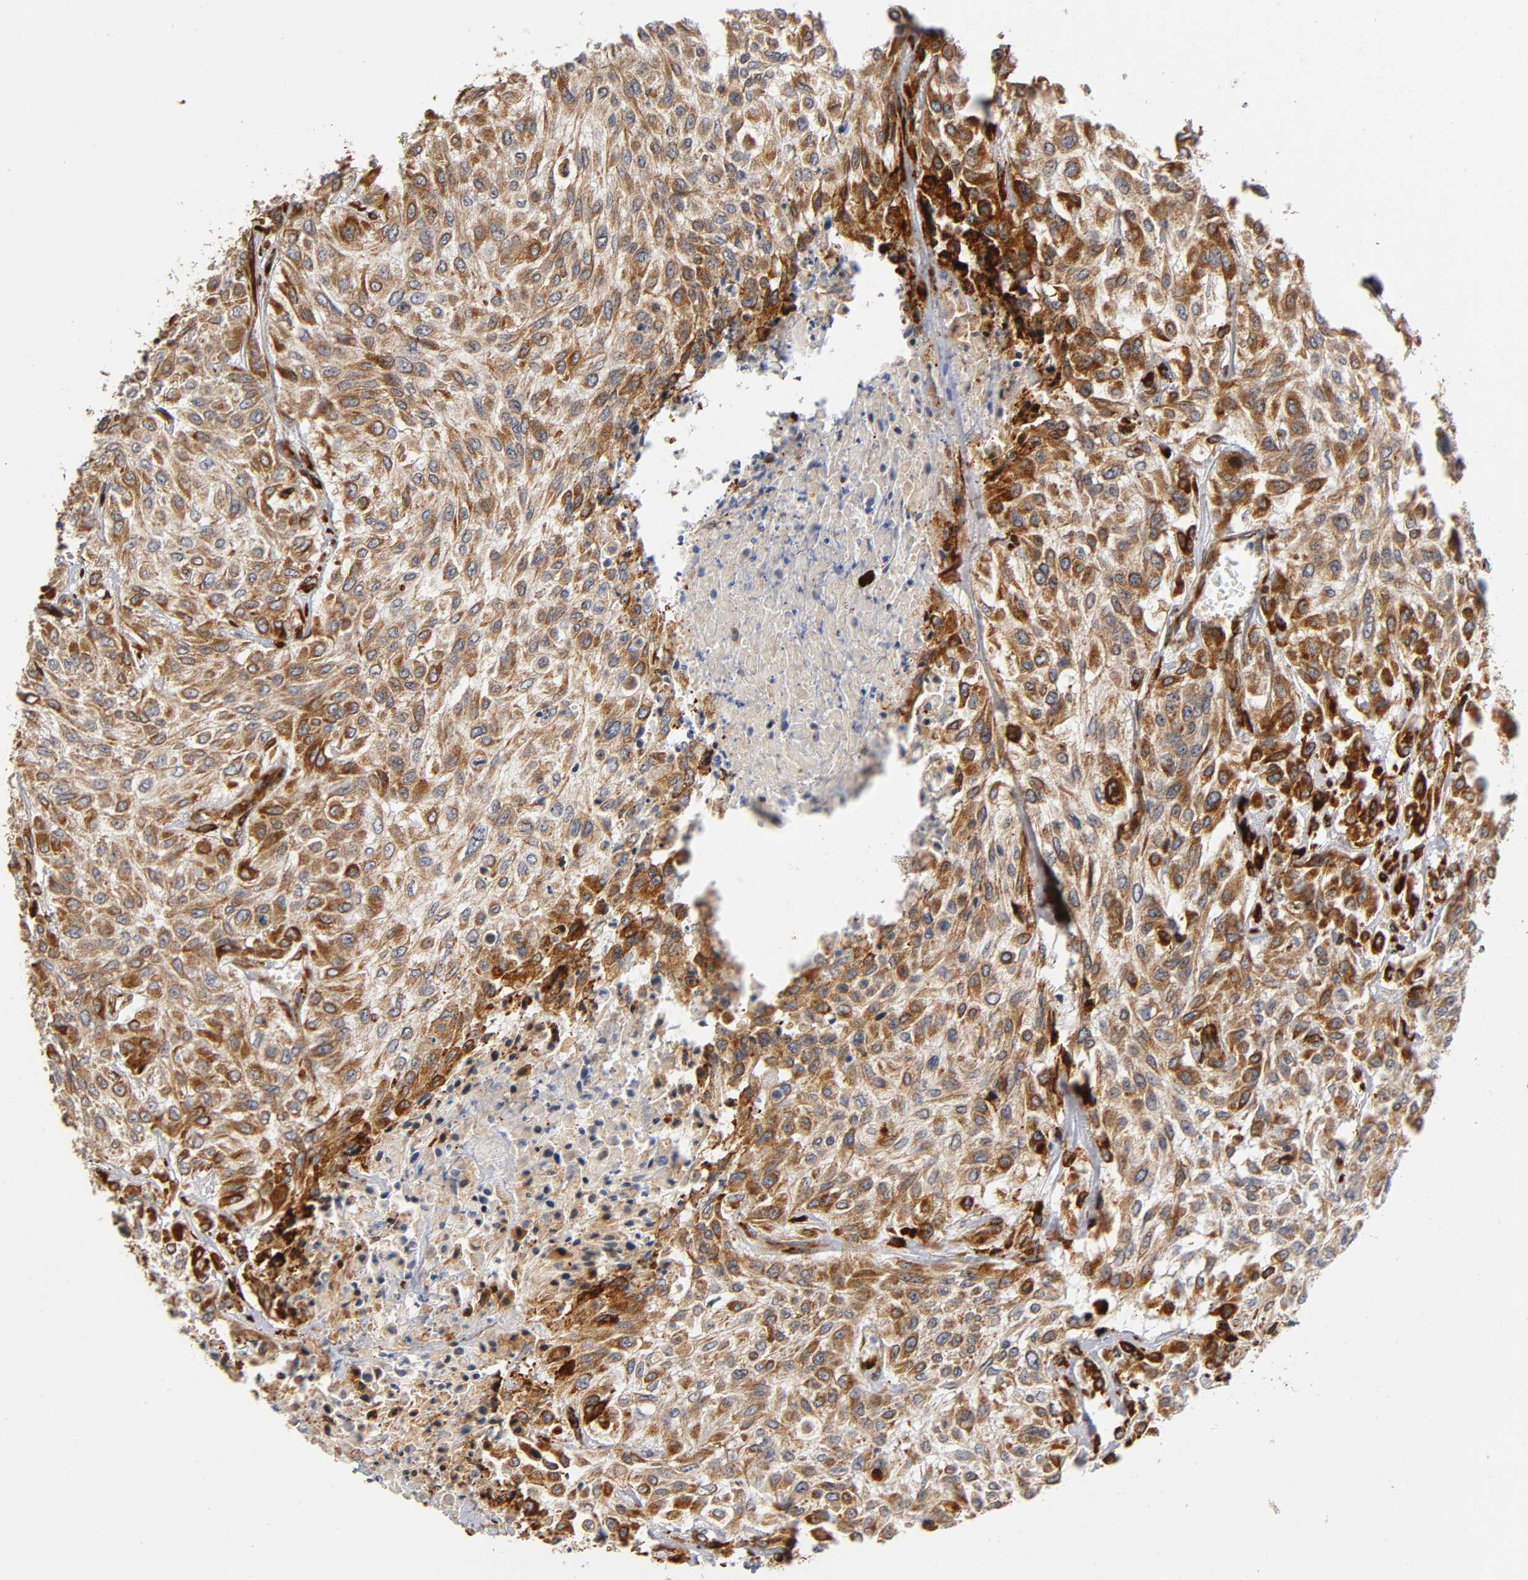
{"staining": {"intensity": "strong", "quantity": ">75%", "location": "cytoplasmic/membranous"}, "tissue": "urothelial cancer", "cell_type": "Tumor cells", "image_type": "cancer", "snomed": [{"axis": "morphology", "description": "Urothelial carcinoma, High grade"}, {"axis": "topography", "description": "Urinary bladder"}], "caption": "DAB immunohistochemical staining of urothelial carcinoma (high-grade) displays strong cytoplasmic/membranous protein staining in about >75% of tumor cells. The staining was performed using DAB (3,3'-diaminobenzidine), with brown indicating positive protein expression. Nuclei are stained blue with hematoxylin.", "gene": "SOS2", "patient": {"sex": "male", "age": 57}}